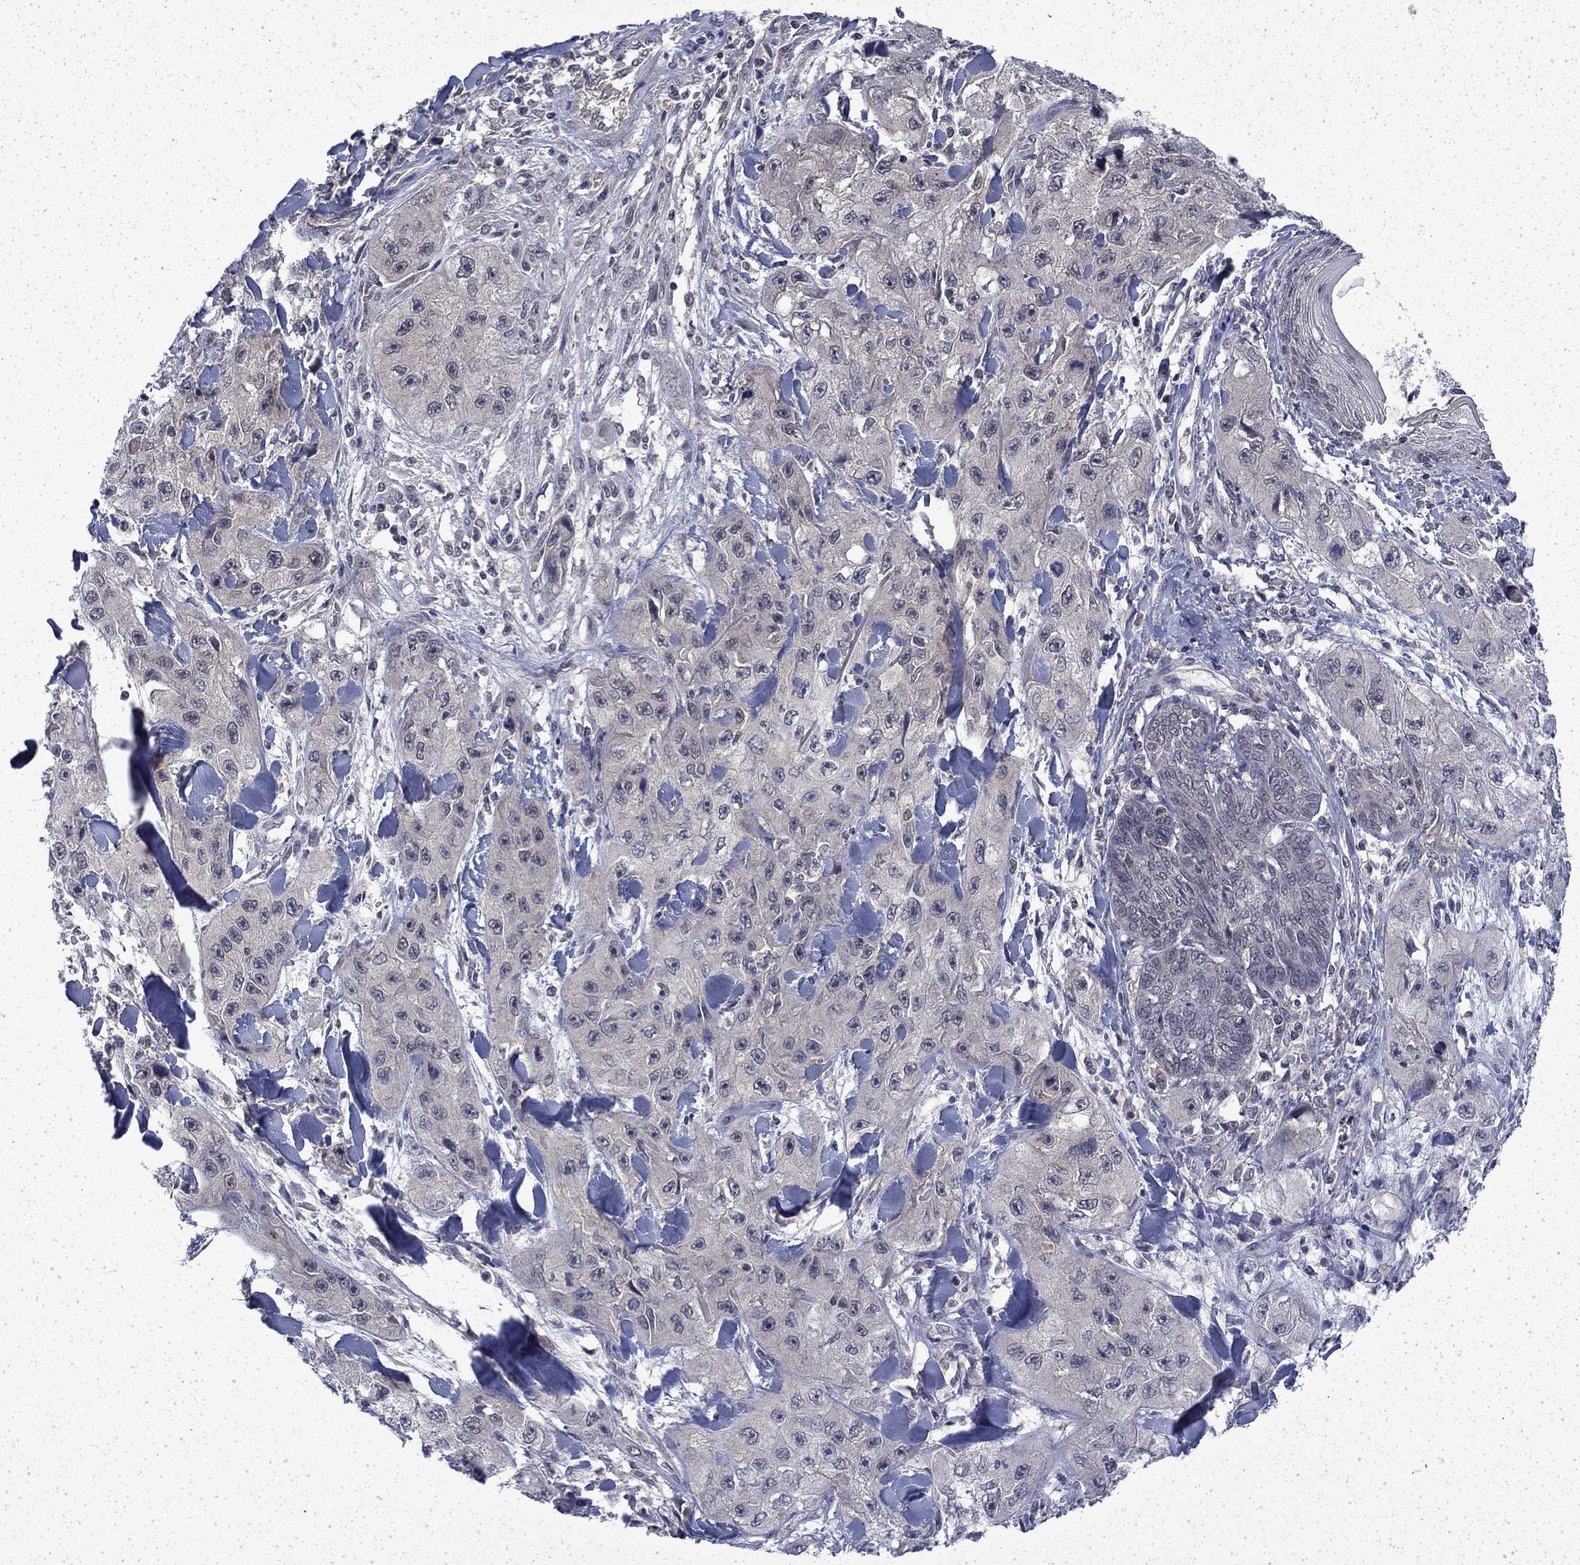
{"staining": {"intensity": "negative", "quantity": "none", "location": "none"}, "tissue": "skin cancer", "cell_type": "Tumor cells", "image_type": "cancer", "snomed": [{"axis": "morphology", "description": "Squamous cell carcinoma, NOS"}, {"axis": "topography", "description": "Skin"}, {"axis": "topography", "description": "Subcutis"}], "caption": "Immunohistochemical staining of human skin cancer (squamous cell carcinoma) demonstrates no significant expression in tumor cells.", "gene": "CHAT", "patient": {"sex": "male", "age": 73}}